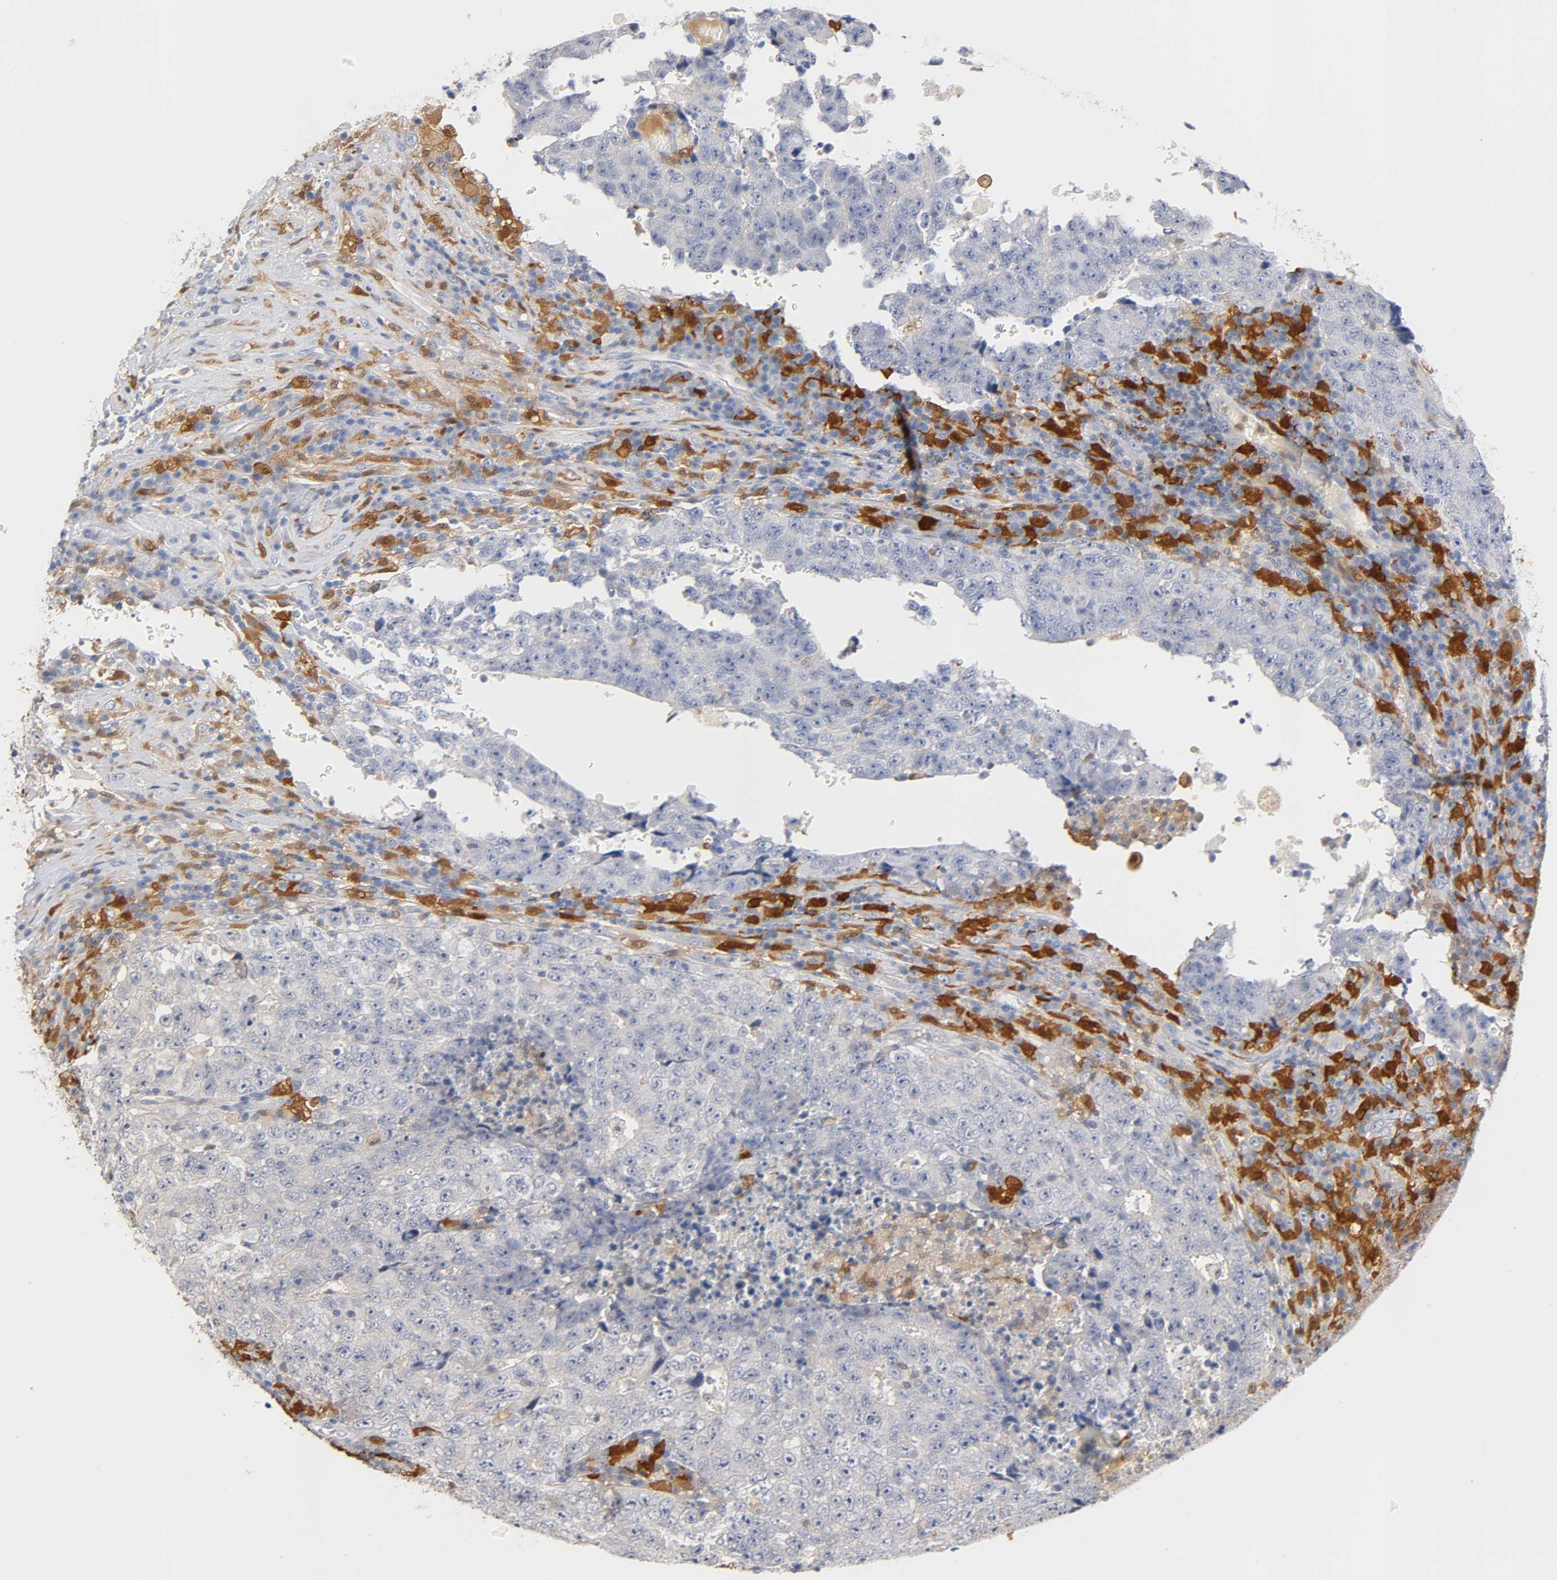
{"staining": {"intensity": "negative", "quantity": "none", "location": "none"}, "tissue": "testis cancer", "cell_type": "Tumor cells", "image_type": "cancer", "snomed": [{"axis": "morphology", "description": "Necrosis, NOS"}, {"axis": "morphology", "description": "Carcinoma, Embryonal, NOS"}, {"axis": "topography", "description": "Testis"}], "caption": "An IHC photomicrograph of embryonal carcinoma (testis) is shown. There is no staining in tumor cells of embryonal carcinoma (testis). (IHC, brightfield microscopy, high magnification).", "gene": "IL18", "patient": {"sex": "male", "age": 19}}